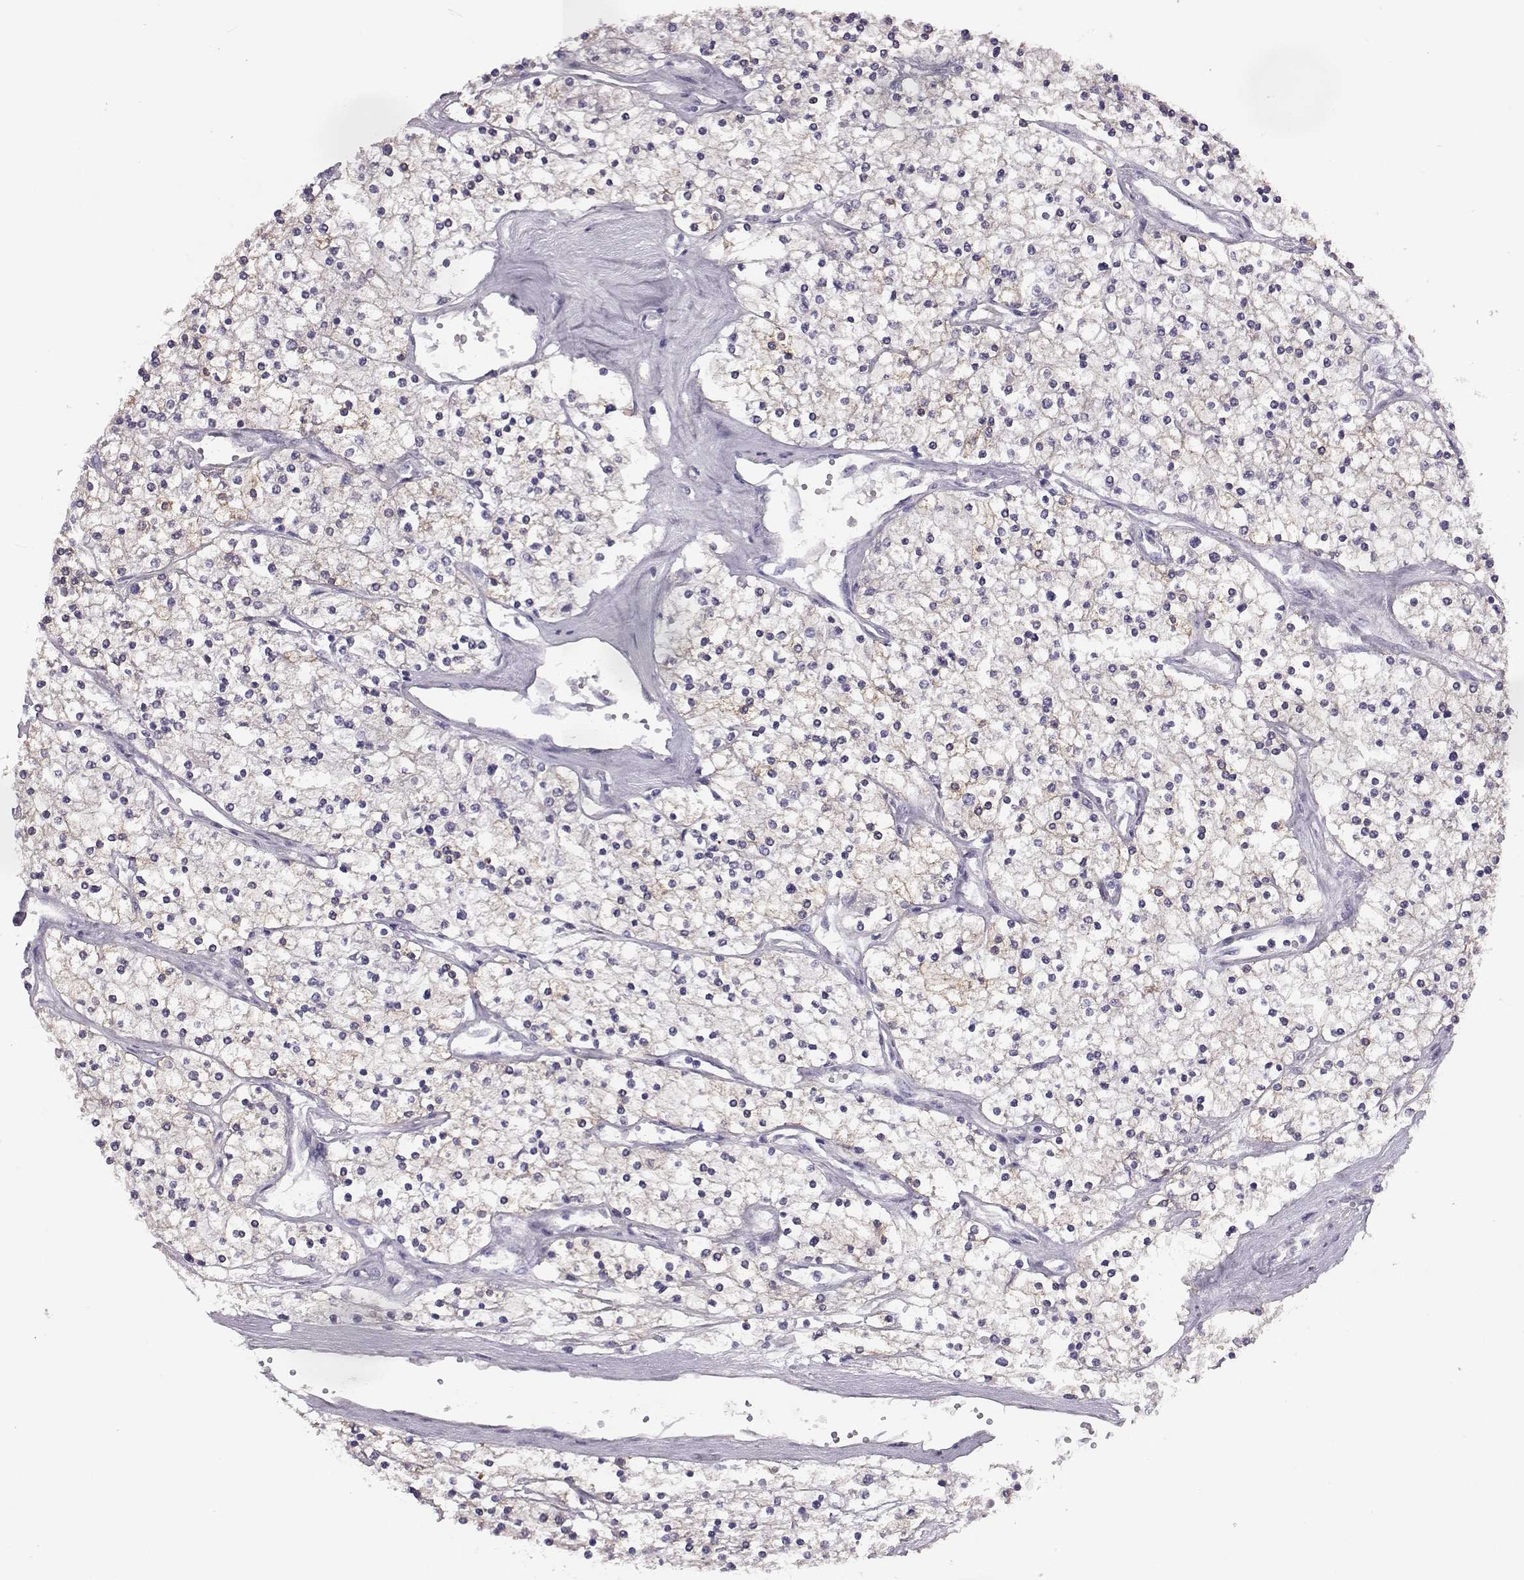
{"staining": {"intensity": "moderate", "quantity": ">75%", "location": "cytoplasmic/membranous"}, "tissue": "renal cancer", "cell_type": "Tumor cells", "image_type": "cancer", "snomed": [{"axis": "morphology", "description": "Adenocarcinoma, NOS"}, {"axis": "topography", "description": "Kidney"}], "caption": "Renal cancer (adenocarcinoma) tissue displays moderate cytoplasmic/membranous positivity in about >75% of tumor cells, visualized by immunohistochemistry. (Brightfield microscopy of DAB IHC at high magnification).", "gene": "ADGRG5", "patient": {"sex": "male", "age": 80}}